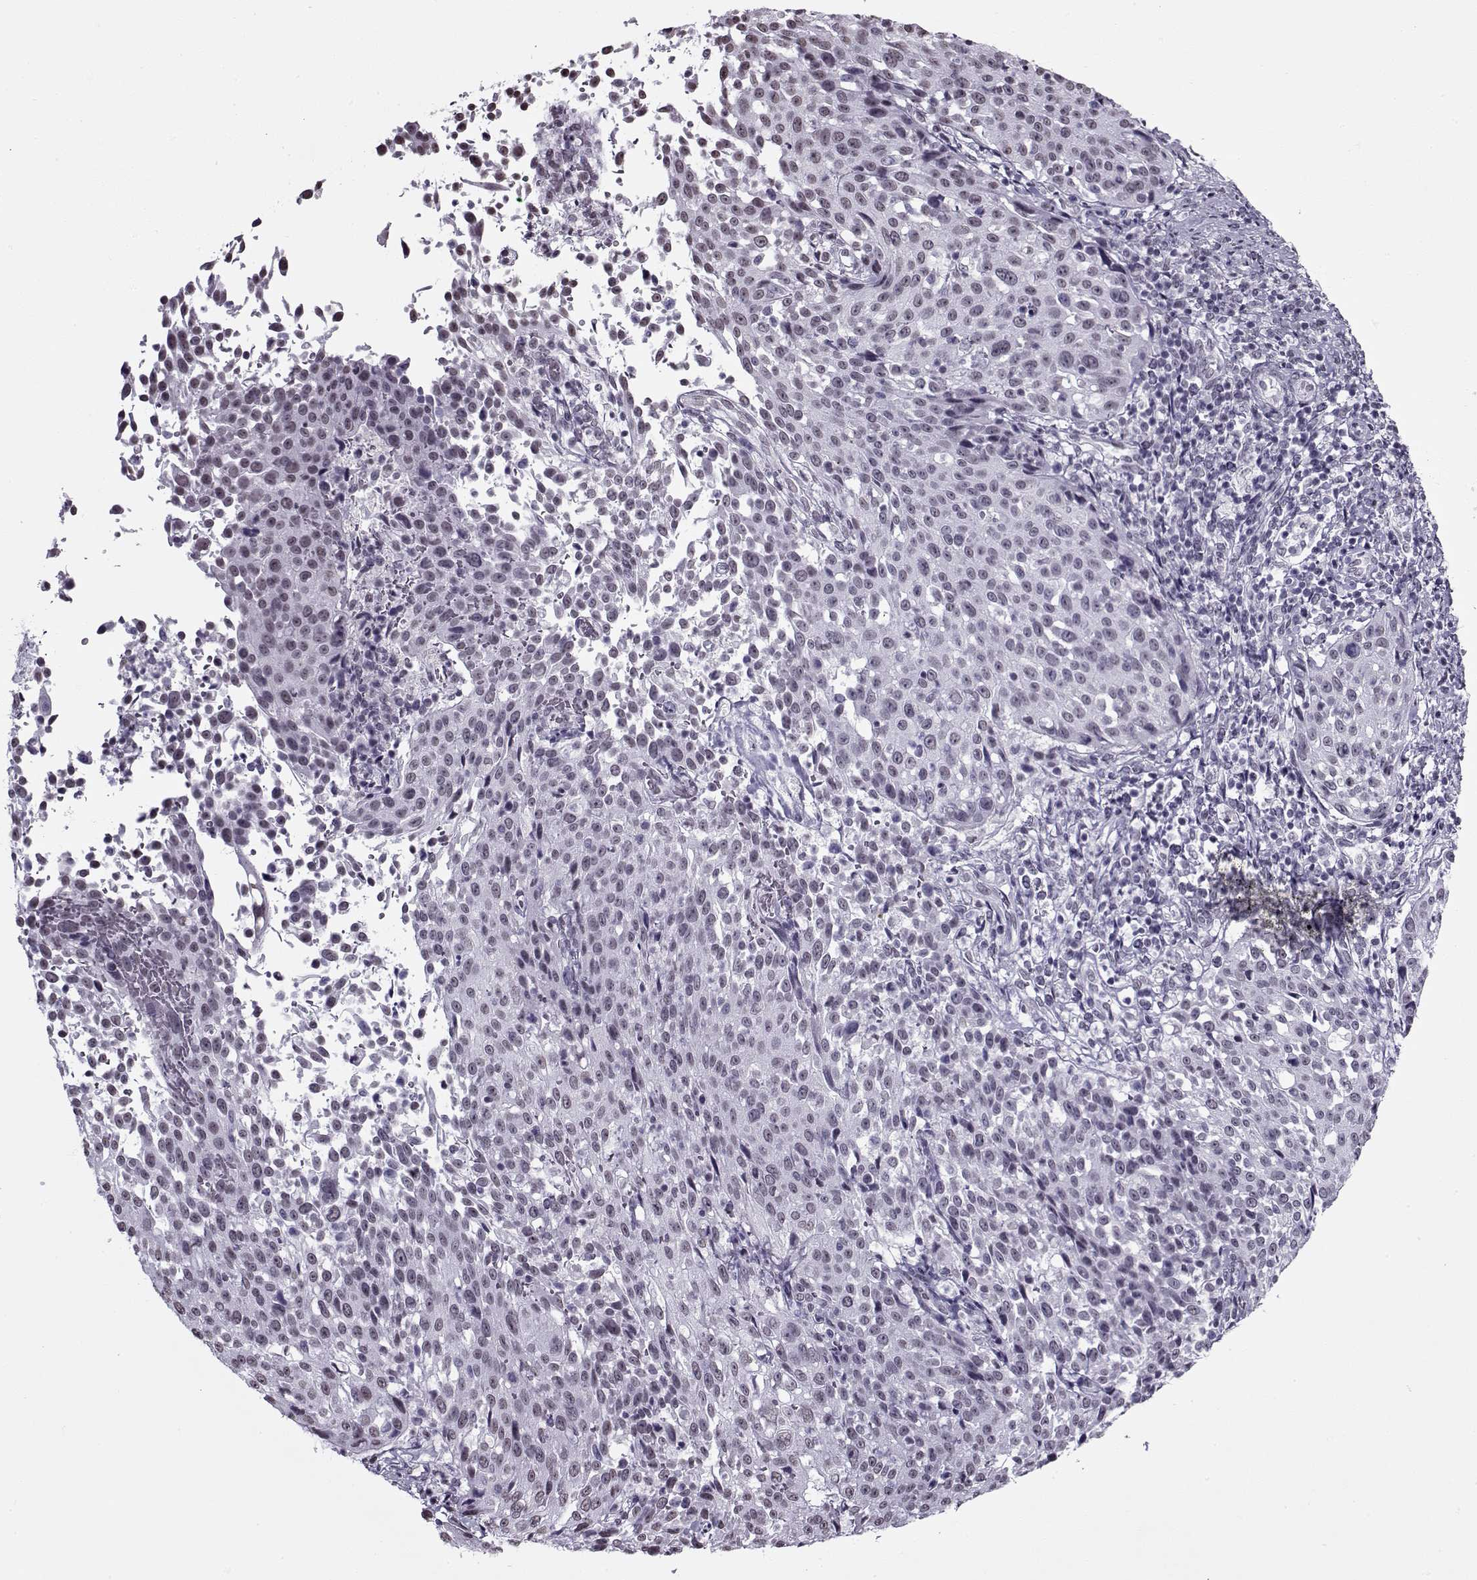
{"staining": {"intensity": "negative", "quantity": "none", "location": "none"}, "tissue": "cervical cancer", "cell_type": "Tumor cells", "image_type": "cancer", "snomed": [{"axis": "morphology", "description": "Squamous cell carcinoma, NOS"}, {"axis": "topography", "description": "Cervix"}], "caption": "This histopathology image is of cervical squamous cell carcinoma stained with immunohistochemistry to label a protein in brown with the nuclei are counter-stained blue. There is no expression in tumor cells.", "gene": "PRMT8", "patient": {"sex": "female", "age": 26}}